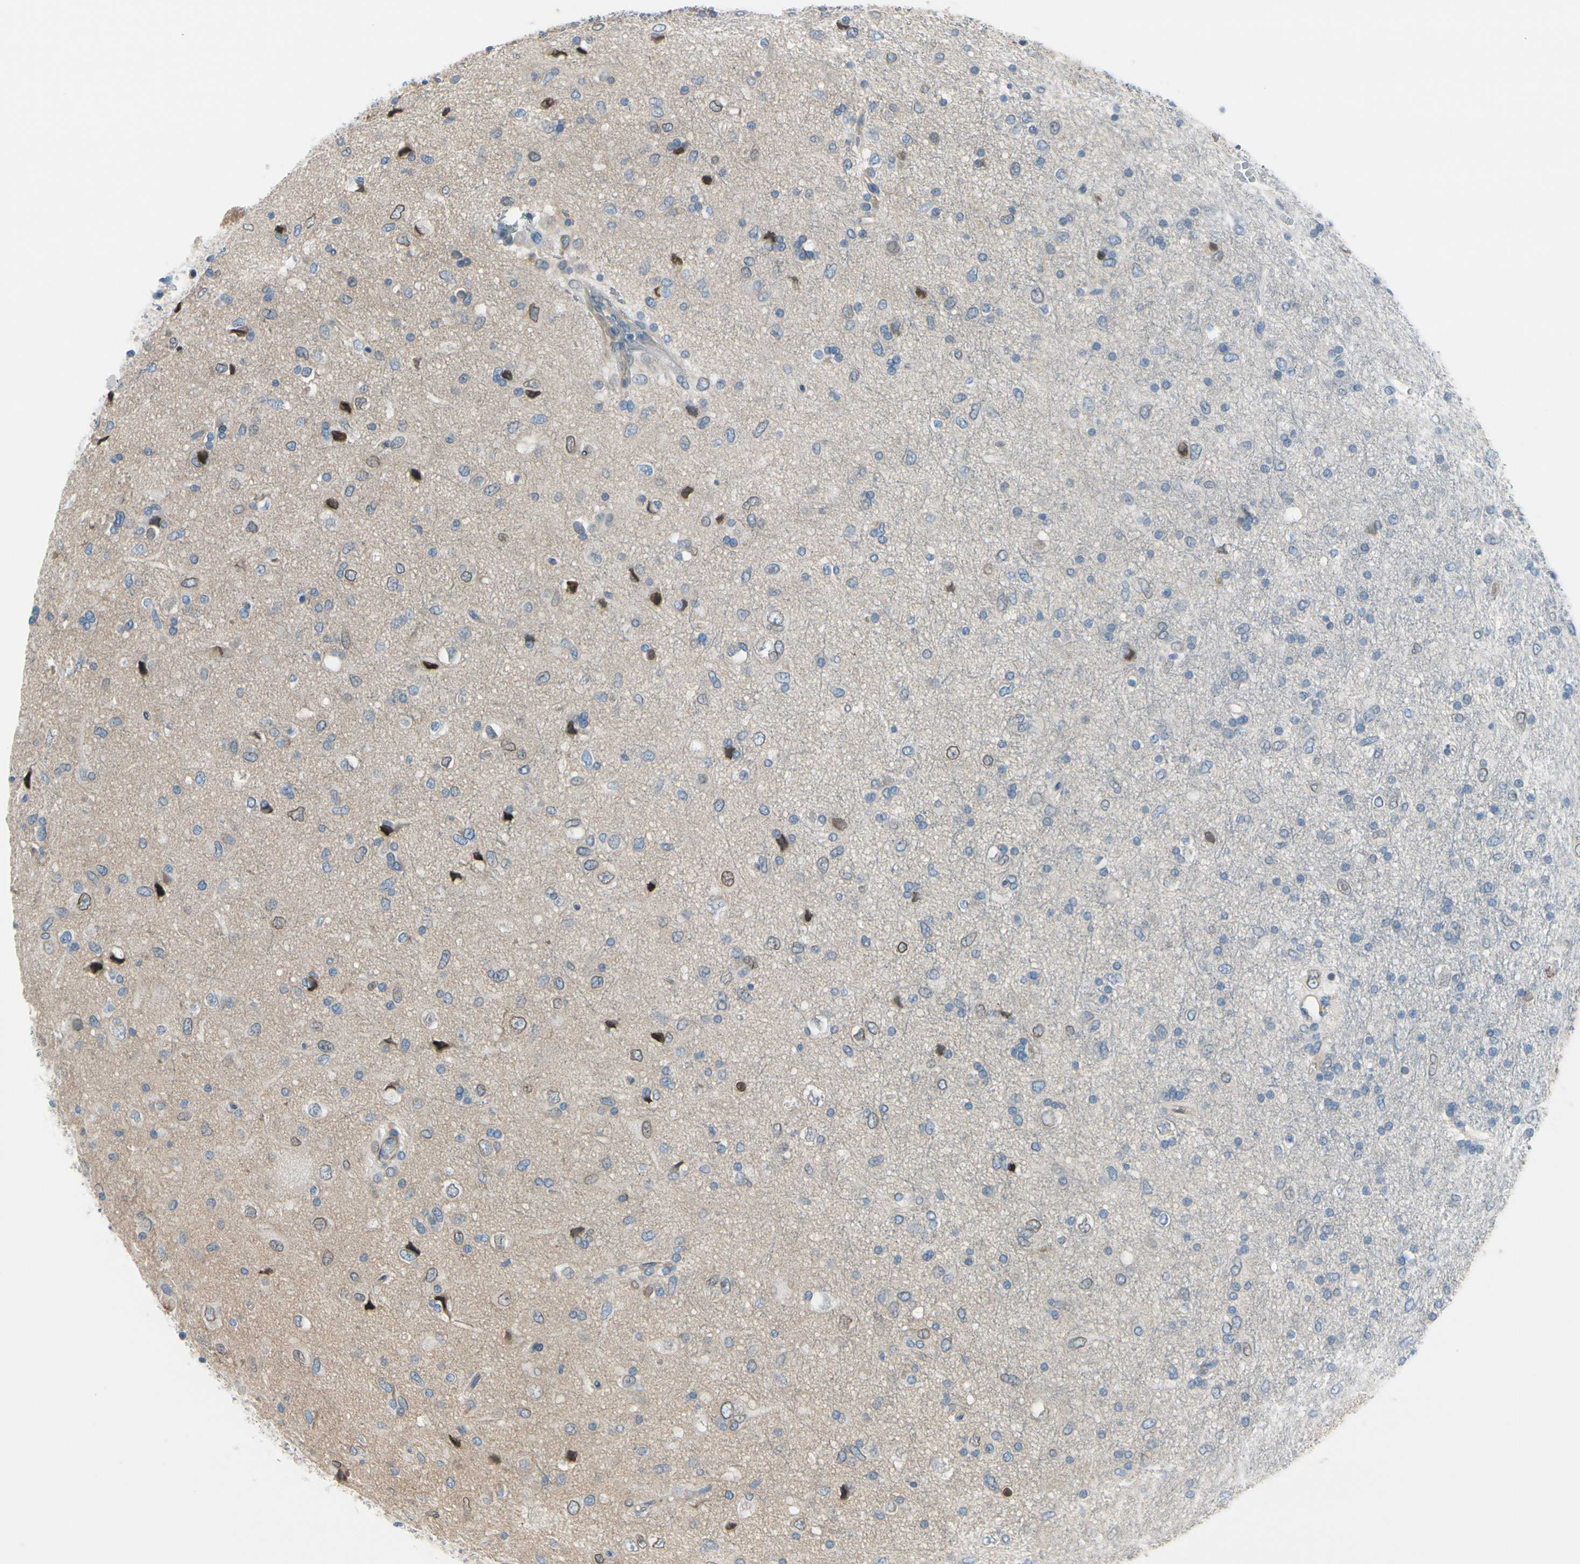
{"staining": {"intensity": "negative", "quantity": "none", "location": "none"}, "tissue": "glioma", "cell_type": "Tumor cells", "image_type": "cancer", "snomed": [{"axis": "morphology", "description": "Glioma, malignant, Low grade"}, {"axis": "topography", "description": "Brain"}], "caption": "There is no significant positivity in tumor cells of glioma.", "gene": "FCER2", "patient": {"sex": "male", "age": 77}}